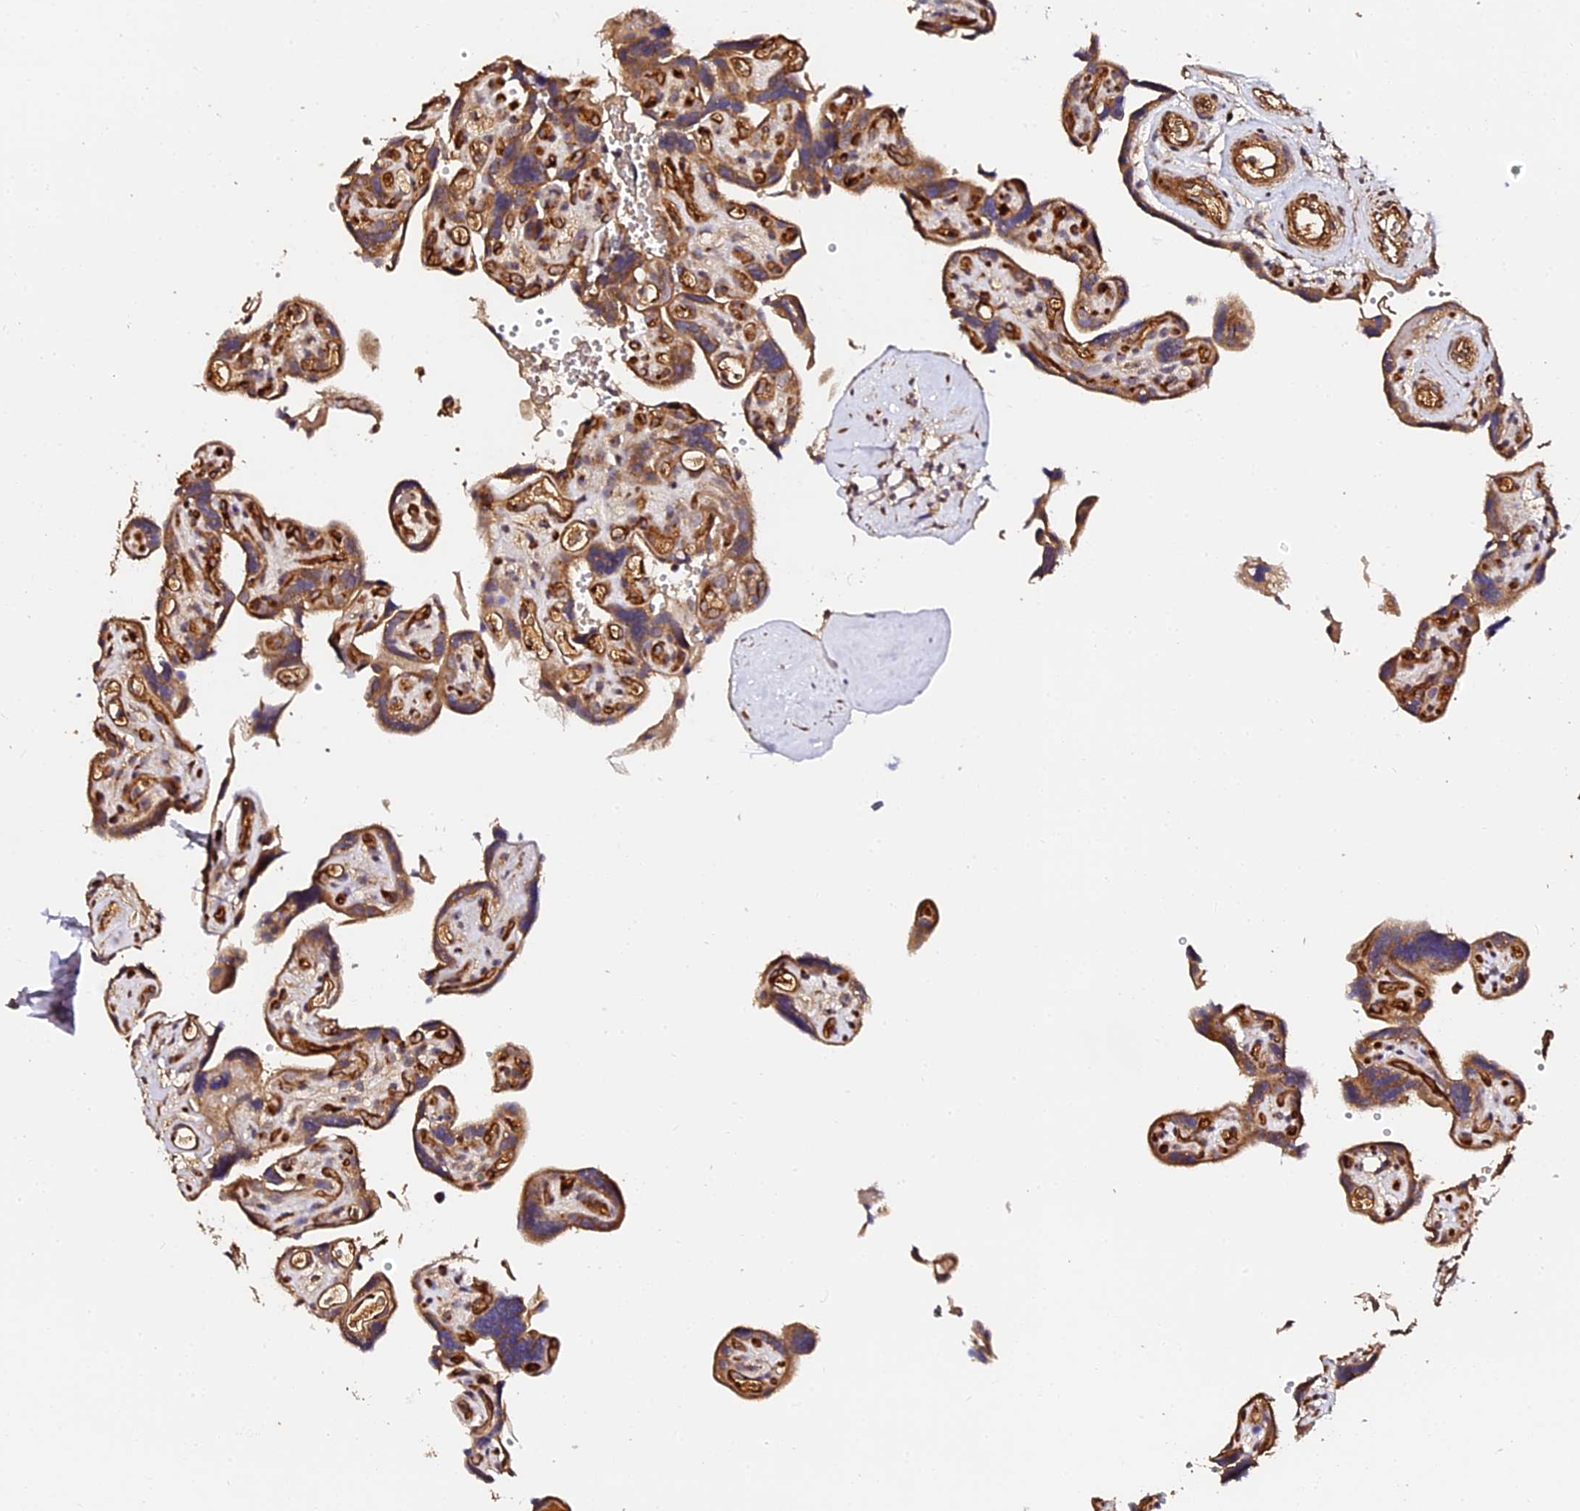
{"staining": {"intensity": "moderate", "quantity": ">75%", "location": "cytoplasmic/membranous"}, "tissue": "placenta", "cell_type": "Decidual cells", "image_type": "normal", "snomed": [{"axis": "morphology", "description": "Normal tissue, NOS"}, {"axis": "topography", "description": "Placenta"}], "caption": "Benign placenta demonstrates moderate cytoplasmic/membranous positivity in approximately >75% of decidual cells.", "gene": "TDO2", "patient": {"sex": "female", "age": 30}}